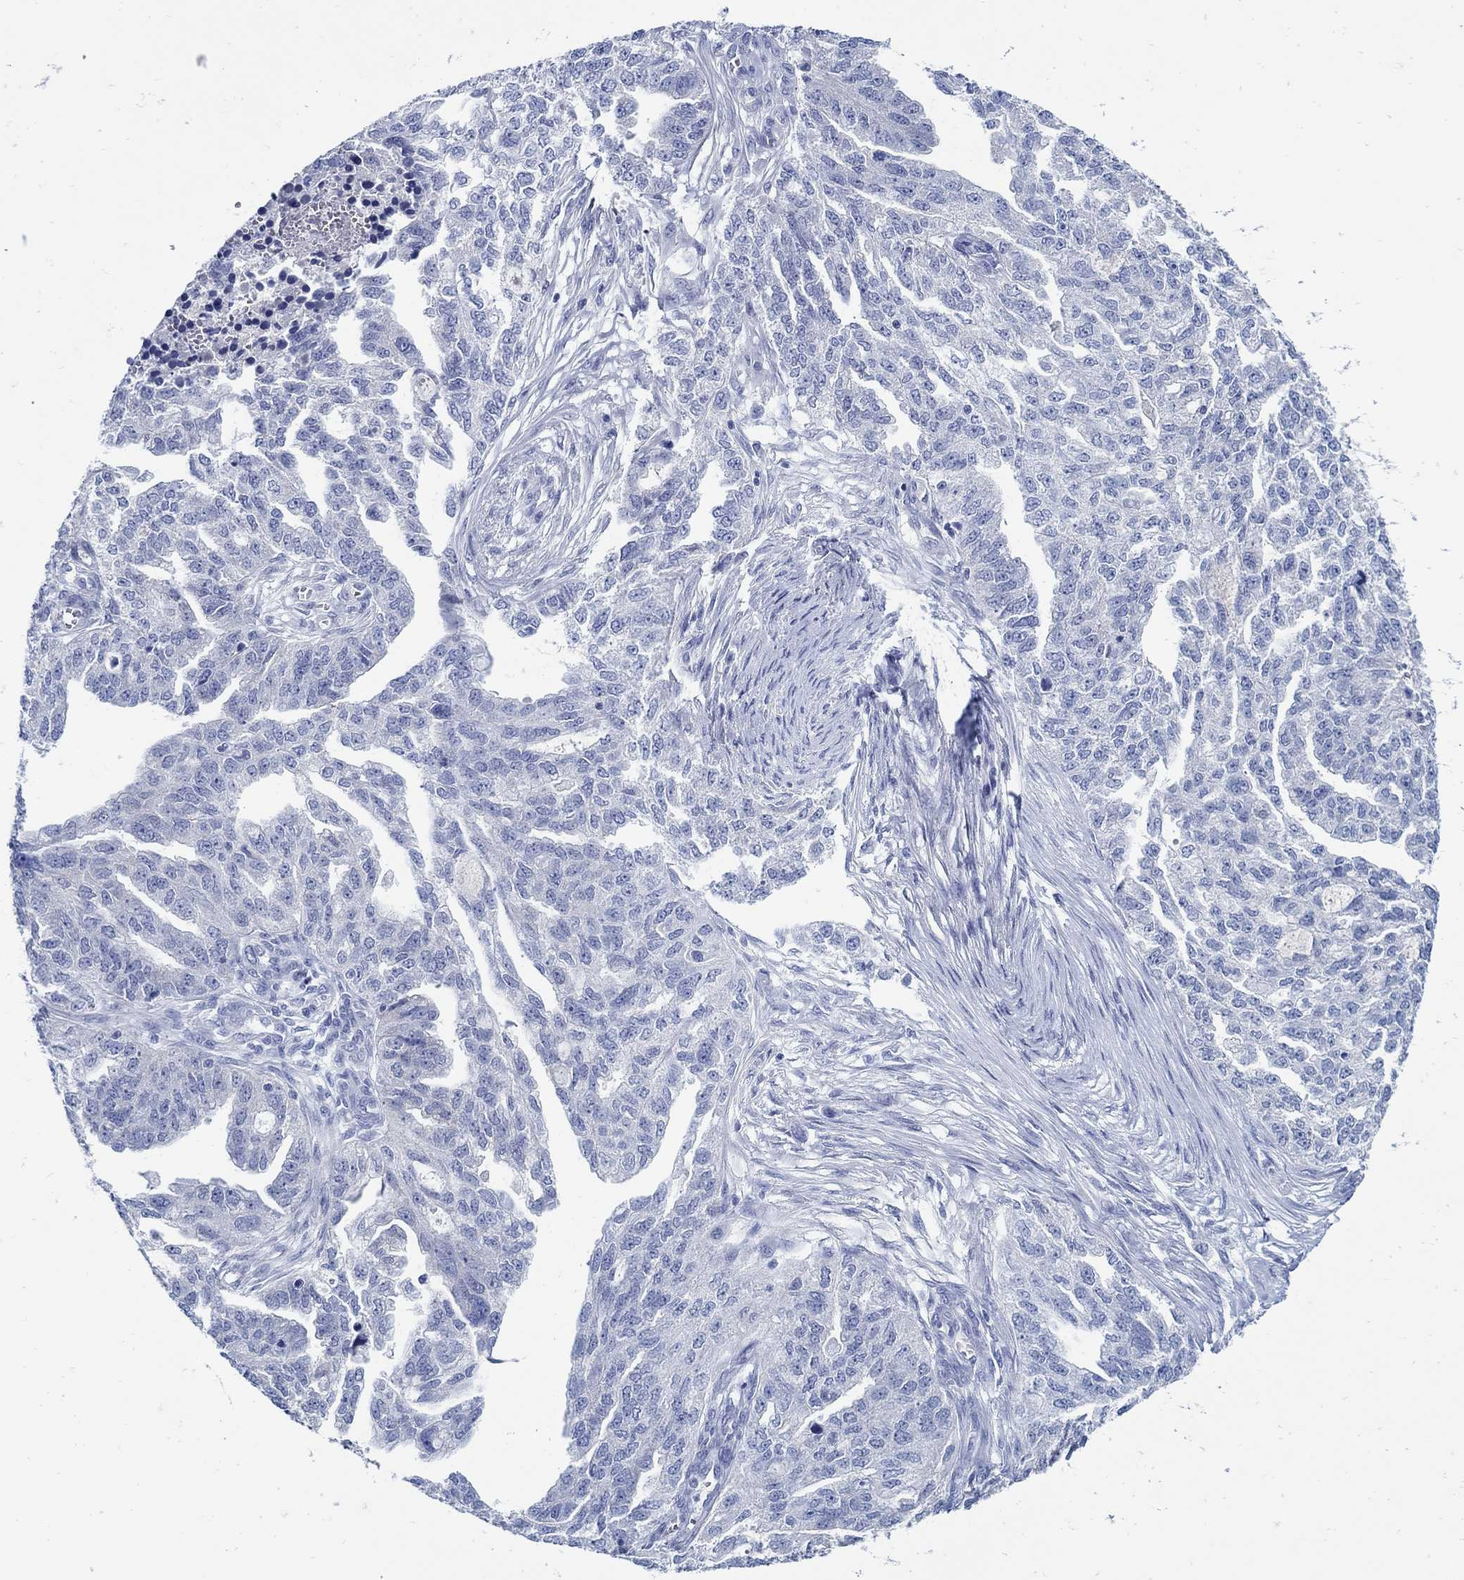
{"staining": {"intensity": "negative", "quantity": "none", "location": "none"}, "tissue": "ovarian cancer", "cell_type": "Tumor cells", "image_type": "cancer", "snomed": [{"axis": "morphology", "description": "Cystadenocarcinoma, serous, NOS"}, {"axis": "topography", "description": "Ovary"}], "caption": "Tumor cells show no significant protein staining in serous cystadenocarcinoma (ovarian). (DAB (3,3'-diaminobenzidine) immunohistochemistry with hematoxylin counter stain).", "gene": "PAX9", "patient": {"sex": "female", "age": 51}}